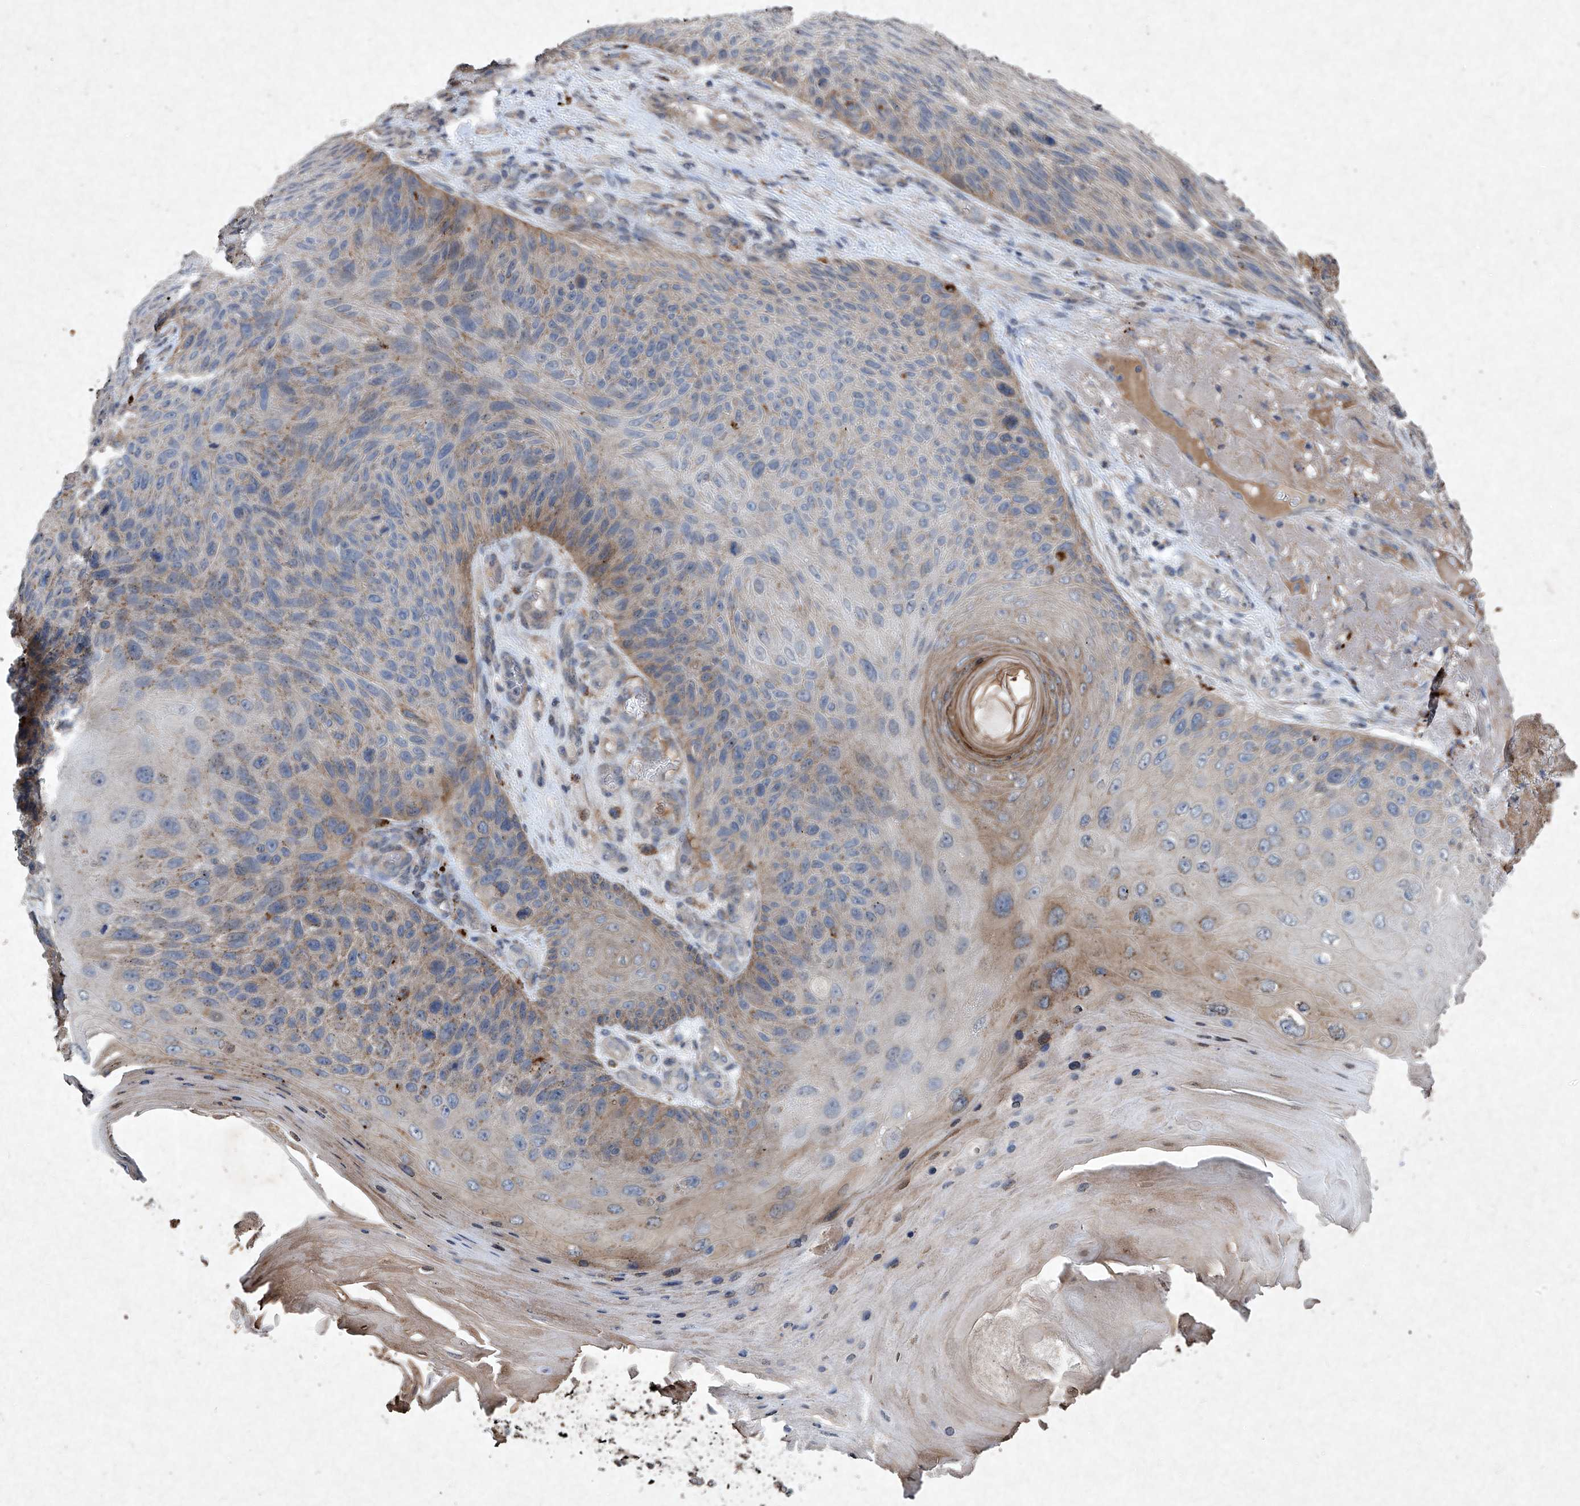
{"staining": {"intensity": "moderate", "quantity": "25%-75%", "location": "cytoplasmic/membranous"}, "tissue": "skin cancer", "cell_type": "Tumor cells", "image_type": "cancer", "snomed": [{"axis": "morphology", "description": "Squamous cell carcinoma, NOS"}, {"axis": "topography", "description": "Skin"}], "caption": "A medium amount of moderate cytoplasmic/membranous positivity is present in about 25%-75% of tumor cells in skin cancer tissue.", "gene": "MED16", "patient": {"sex": "female", "age": 88}}